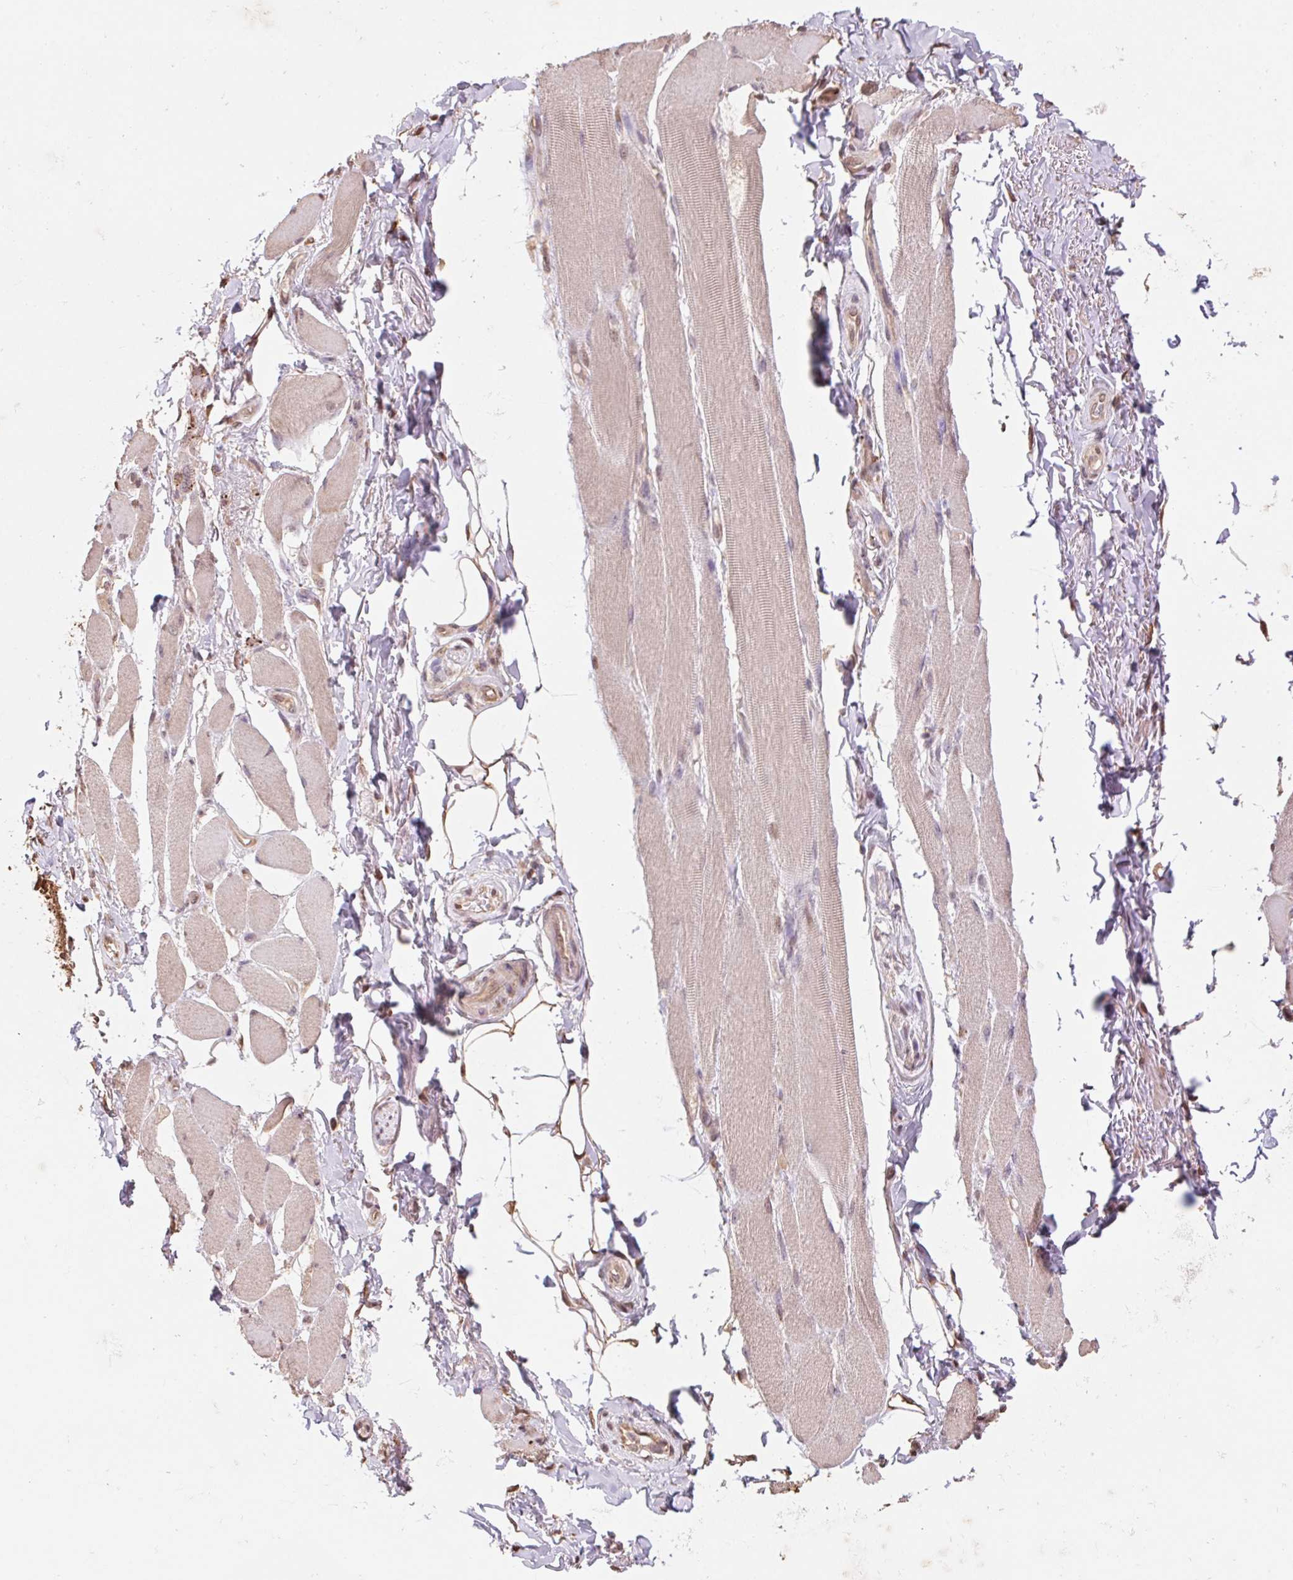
{"staining": {"intensity": "weak", "quantity": "25%-75%", "location": "cytoplasmic/membranous,nuclear"}, "tissue": "skeletal muscle", "cell_type": "Myocytes", "image_type": "normal", "snomed": [{"axis": "morphology", "description": "Normal tissue, NOS"}, {"axis": "topography", "description": "Skeletal muscle"}, {"axis": "topography", "description": "Anal"}, {"axis": "topography", "description": "Peripheral nerve tissue"}], "caption": "Immunohistochemistry (IHC) photomicrograph of normal human skeletal muscle stained for a protein (brown), which exhibits low levels of weak cytoplasmic/membranous,nuclear positivity in approximately 25%-75% of myocytes.", "gene": "CUTA", "patient": {"sex": "male", "age": 53}}